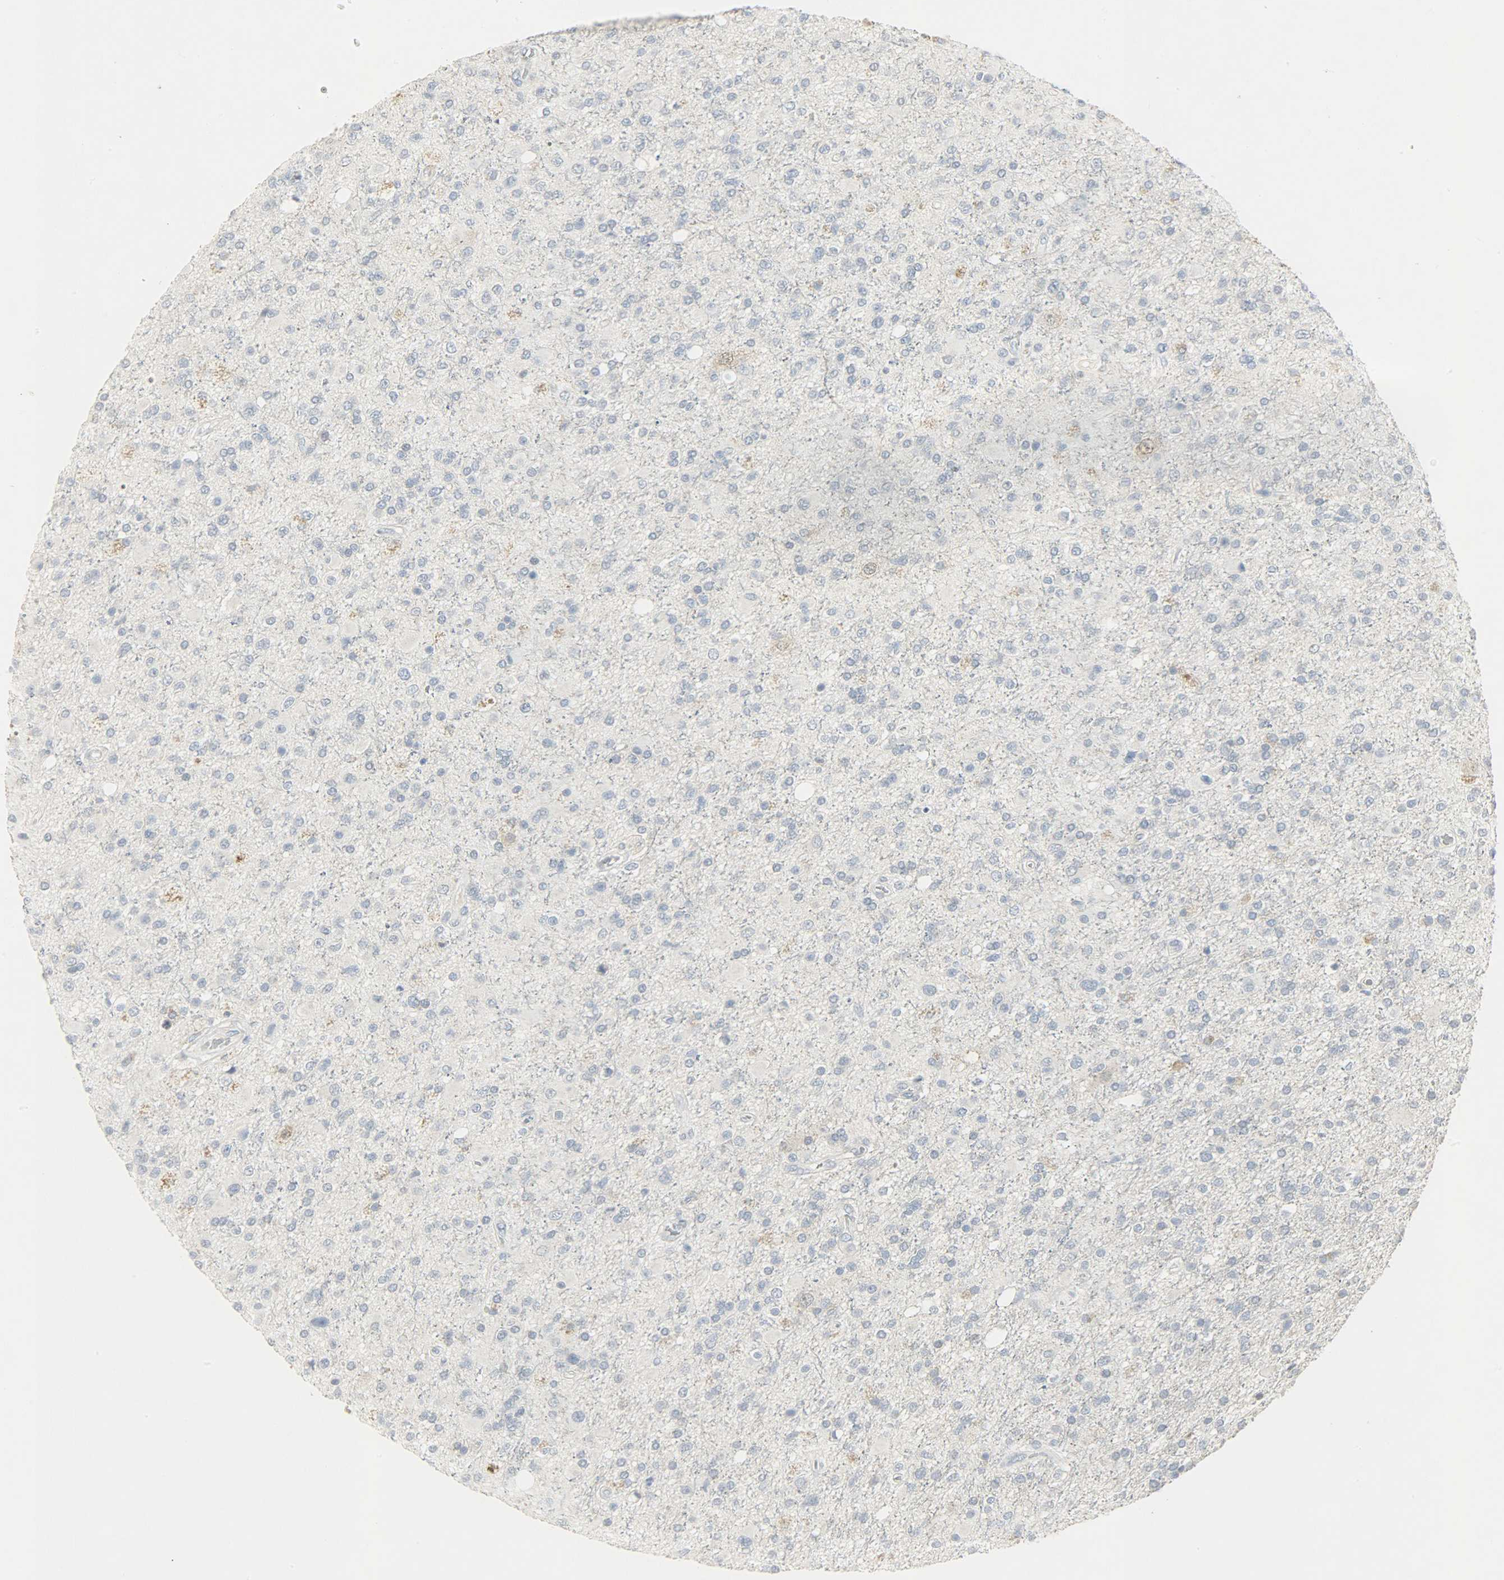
{"staining": {"intensity": "negative", "quantity": "none", "location": "none"}, "tissue": "glioma", "cell_type": "Tumor cells", "image_type": "cancer", "snomed": [{"axis": "morphology", "description": "Glioma, malignant, High grade"}, {"axis": "topography", "description": "Brain"}], "caption": "Tumor cells show no significant positivity in glioma.", "gene": "CAMK4", "patient": {"sex": "male", "age": 33}}